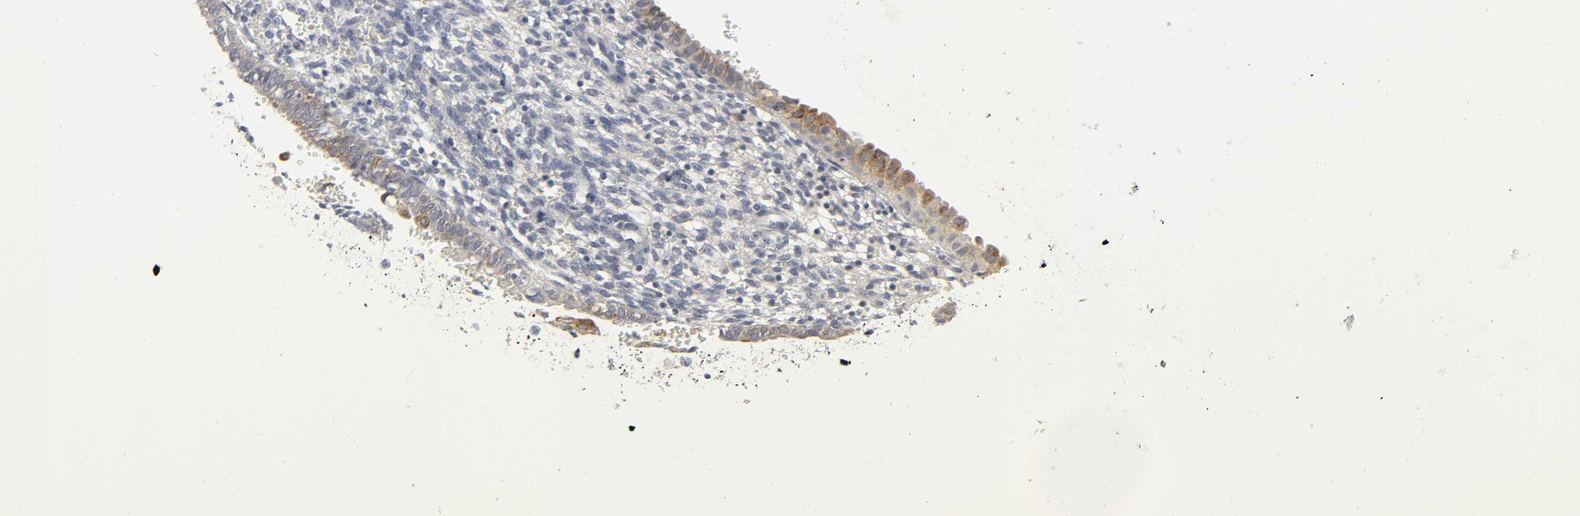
{"staining": {"intensity": "negative", "quantity": "none", "location": "none"}, "tissue": "endometrium", "cell_type": "Cells in endometrial stroma", "image_type": "normal", "snomed": [{"axis": "morphology", "description": "Normal tissue, NOS"}, {"axis": "topography", "description": "Endometrium"}], "caption": "Immunohistochemical staining of normal endometrium demonstrates no significant positivity in cells in endometrial stroma.", "gene": "TCAP", "patient": {"sex": "female", "age": 61}}